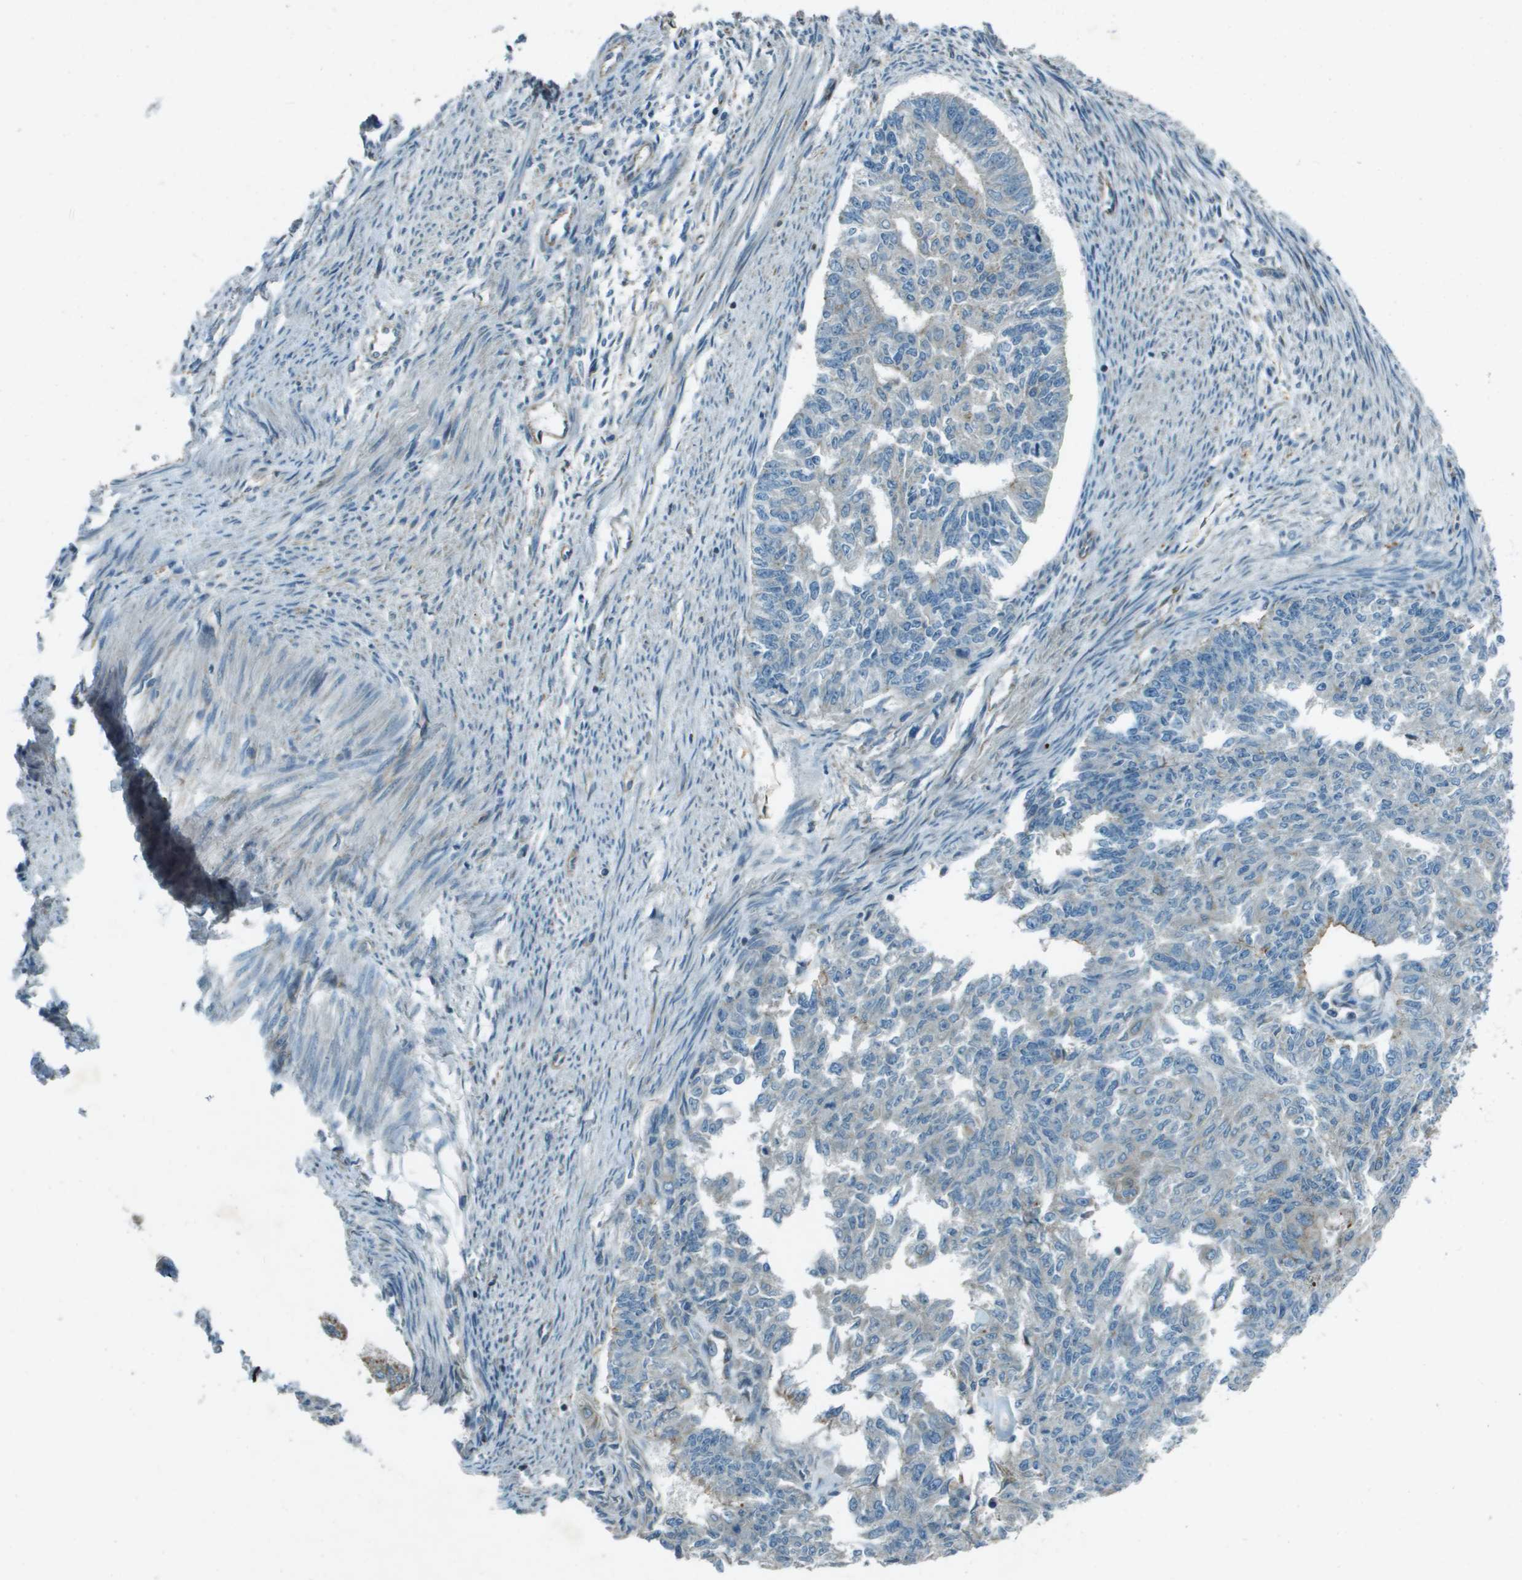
{"staining": {"intensity": "moderate", "quantity": "<25%", "location": "cytoplasmic/membranous"}, "tissue": "endometrial cancer", "cell_type": "Tumor cells", "image_type": "cancer", "snomed": [{"axis": "morphology", "description": "Adenocarcinoma, NOS"}, {"axis": "topography", "description": "Endometrium"}], "caption": "Protein staining exhibits moderate cytoplasmic/membranous expression in approximately <25% of tumor cells in endometrial cancer.", "gene": "MIGA1", "patient": {"sex": "female", "age": 32}}